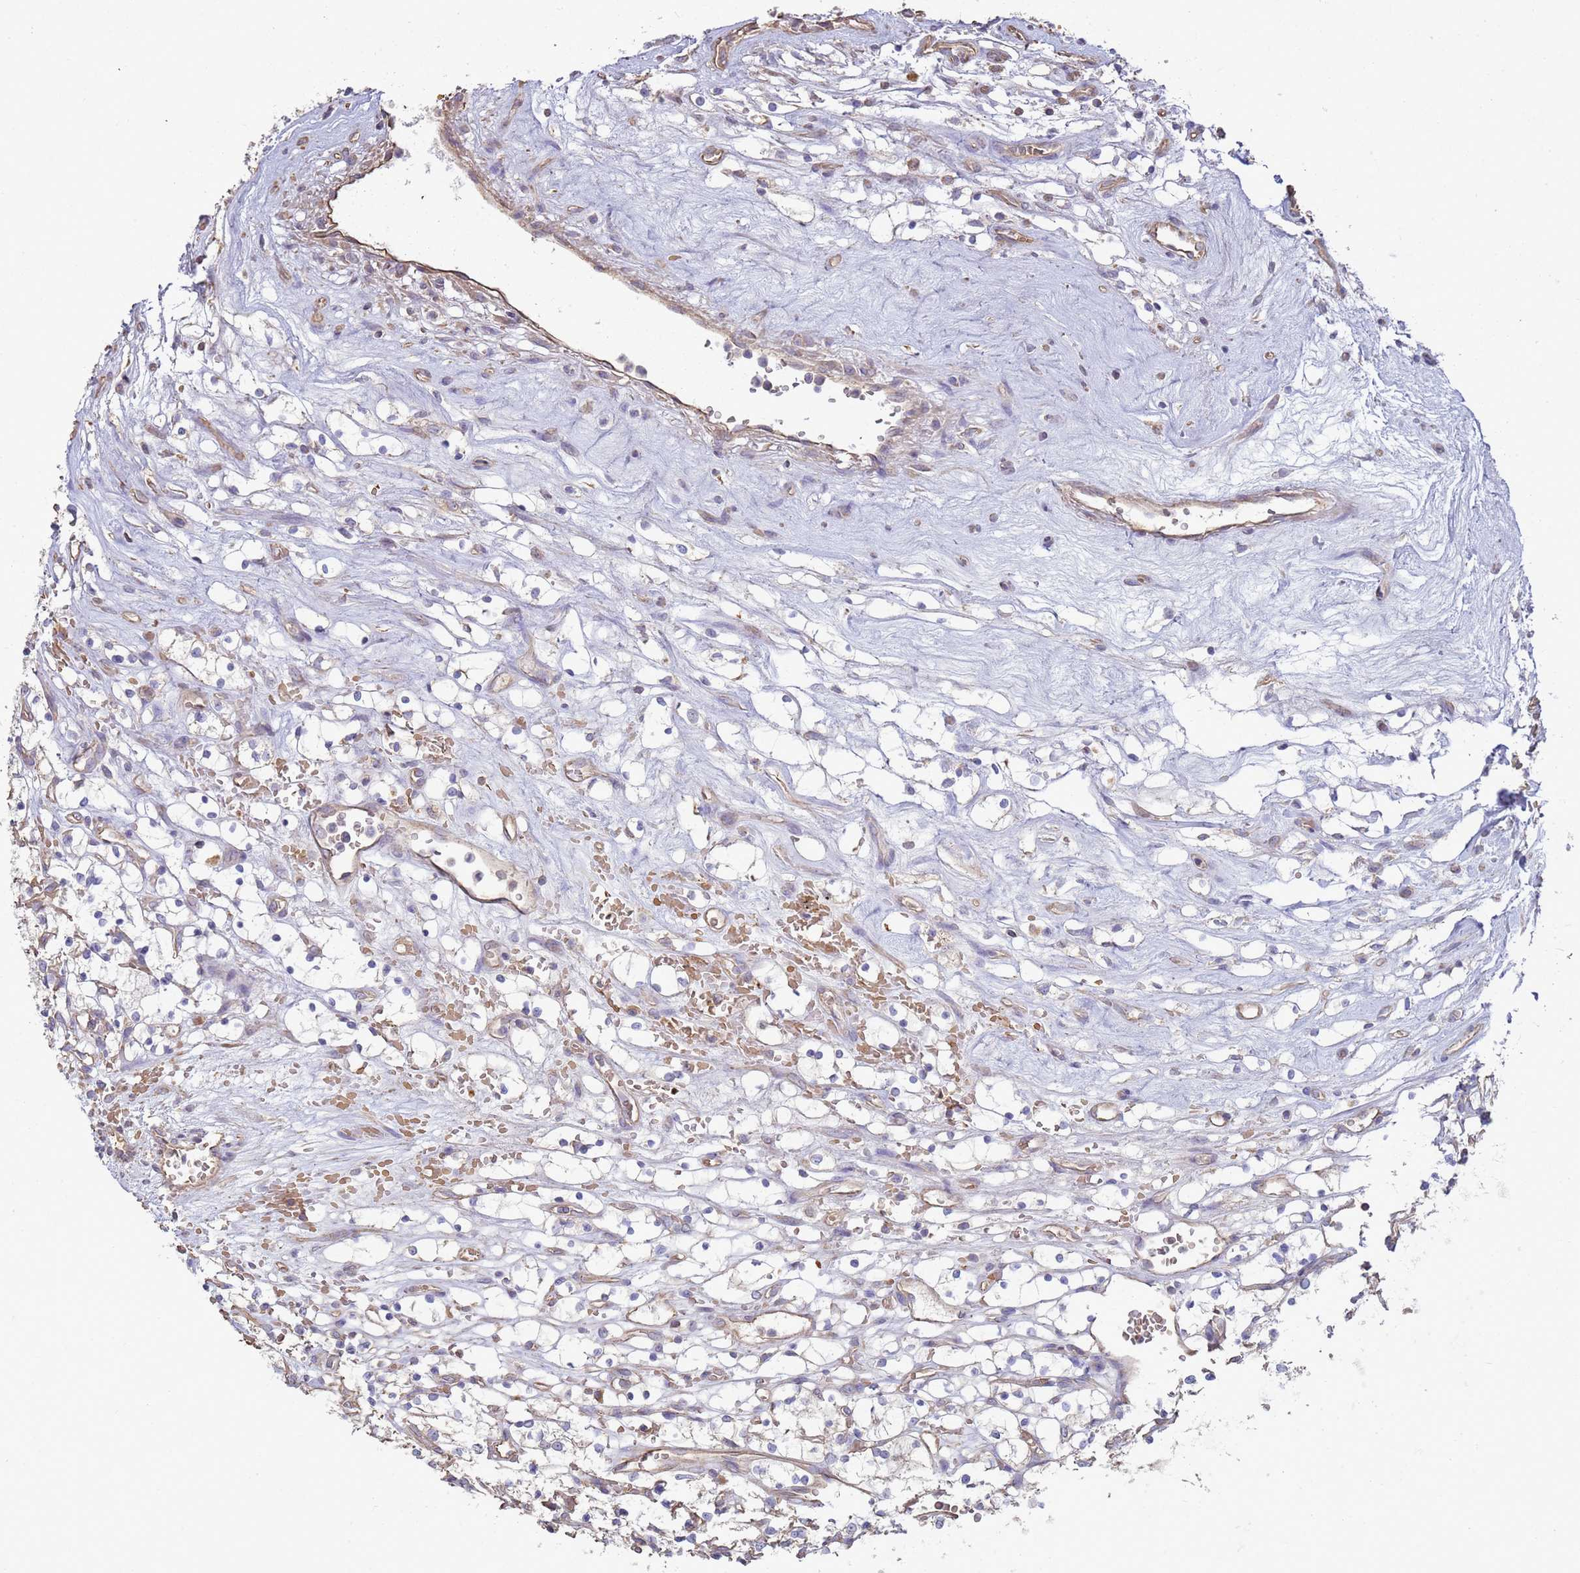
{"staining": {"intensity": "negative", "quantity": "none", "location": "none"}, "tissue": "renal cancer", "cell_type": "Tumor cells", "image_type": "cancer", "snomed": [{"axis": "morphology", "description": "Adenocarcinoma, NOS"}, {"axis": "topography", "description": "Kidney"}], "caption": "Immunohistochemistry micrograph of neoplastic tissue: human renal cancer stained with DAB (3,3'-diaminobenzidine) exhibits no significant protein expression in tumor cells.", "gene": "SGIP1", "patient": {"sex": "female", "age": 69}}